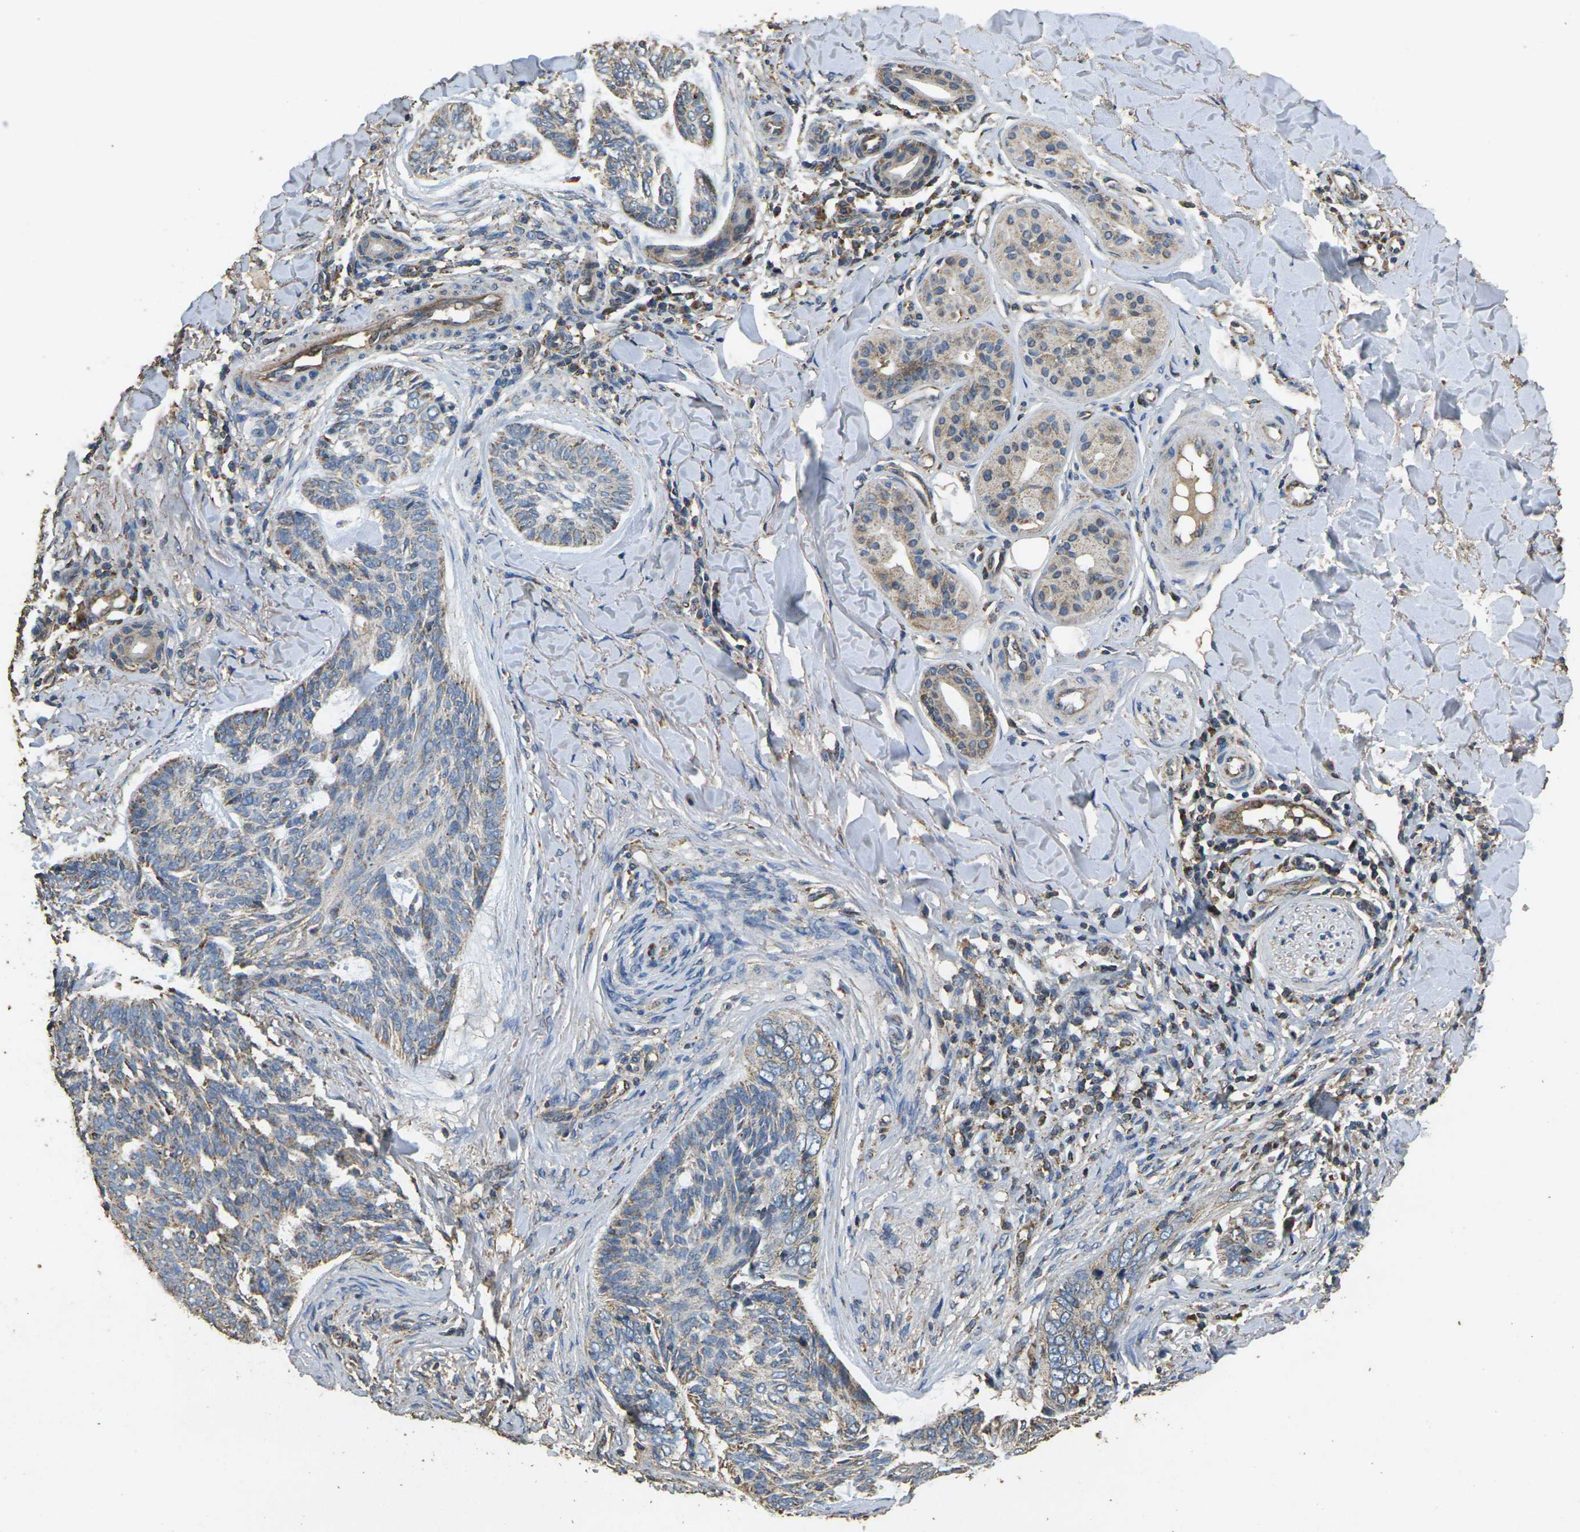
{"staining": {"intensity": "weak", "quantity": ">75%", "location": "cytoplasmic/membranous"}, "tissue": "skin cancer", "cell_type": "Tumor cells", "image_type": "cancer", "snomed": [{"axis": "morphology", "description": "Basal cell carcinoma"}, {"axis": "topography", "description": "Skin"}], "caption": "DAB immunohistochemical staining of human basal cell carcinoma (skin) displays weak cytoplasmic/membranous protein positivity in about >75% of tumor cells.", "gene": "MAPK11", "patient": {"sex": "male", "age": 43}}